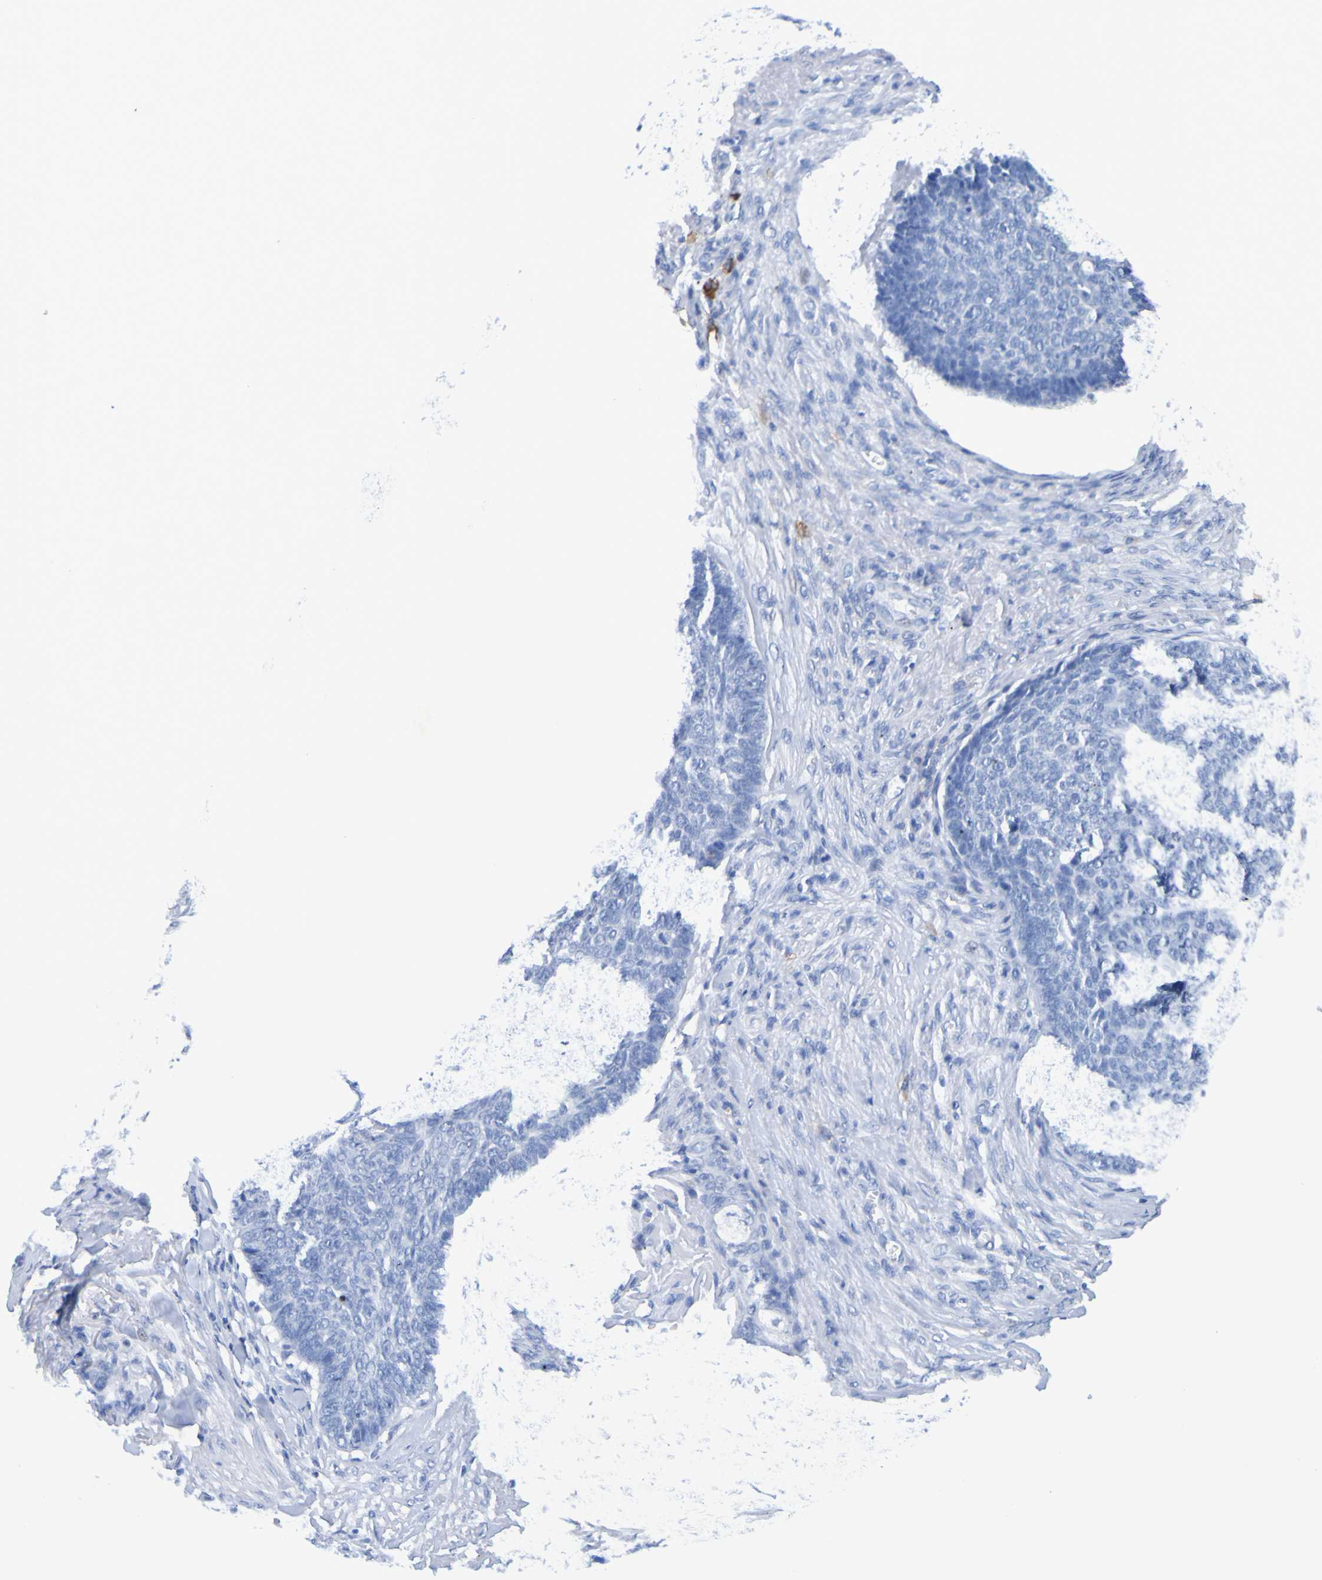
{"staining": {"intensity": "negative", "quantity": "none", "location": "none"}, "tissue": "skin cancer", "cell_type": "Tumor cells", "image_type": "cancer", "snomed": [{"axis": "morphology", "description": "Basal cell carcinoma"}, {"axis": "topography", "description": "Skin"}], "caption": "Photomicrograph shows no significant protein positivity in tumor cells of basal cell carcinoma (skin). The staining was performed using DAB (3,3'-diaminobenzidine) to visualize the protein expression in brown, while the nuclei were stained in blue with hematoxylin (Magnification: 20x).", "gene": "DPEP1", "patient": {"sex": "male", "age": 84}}